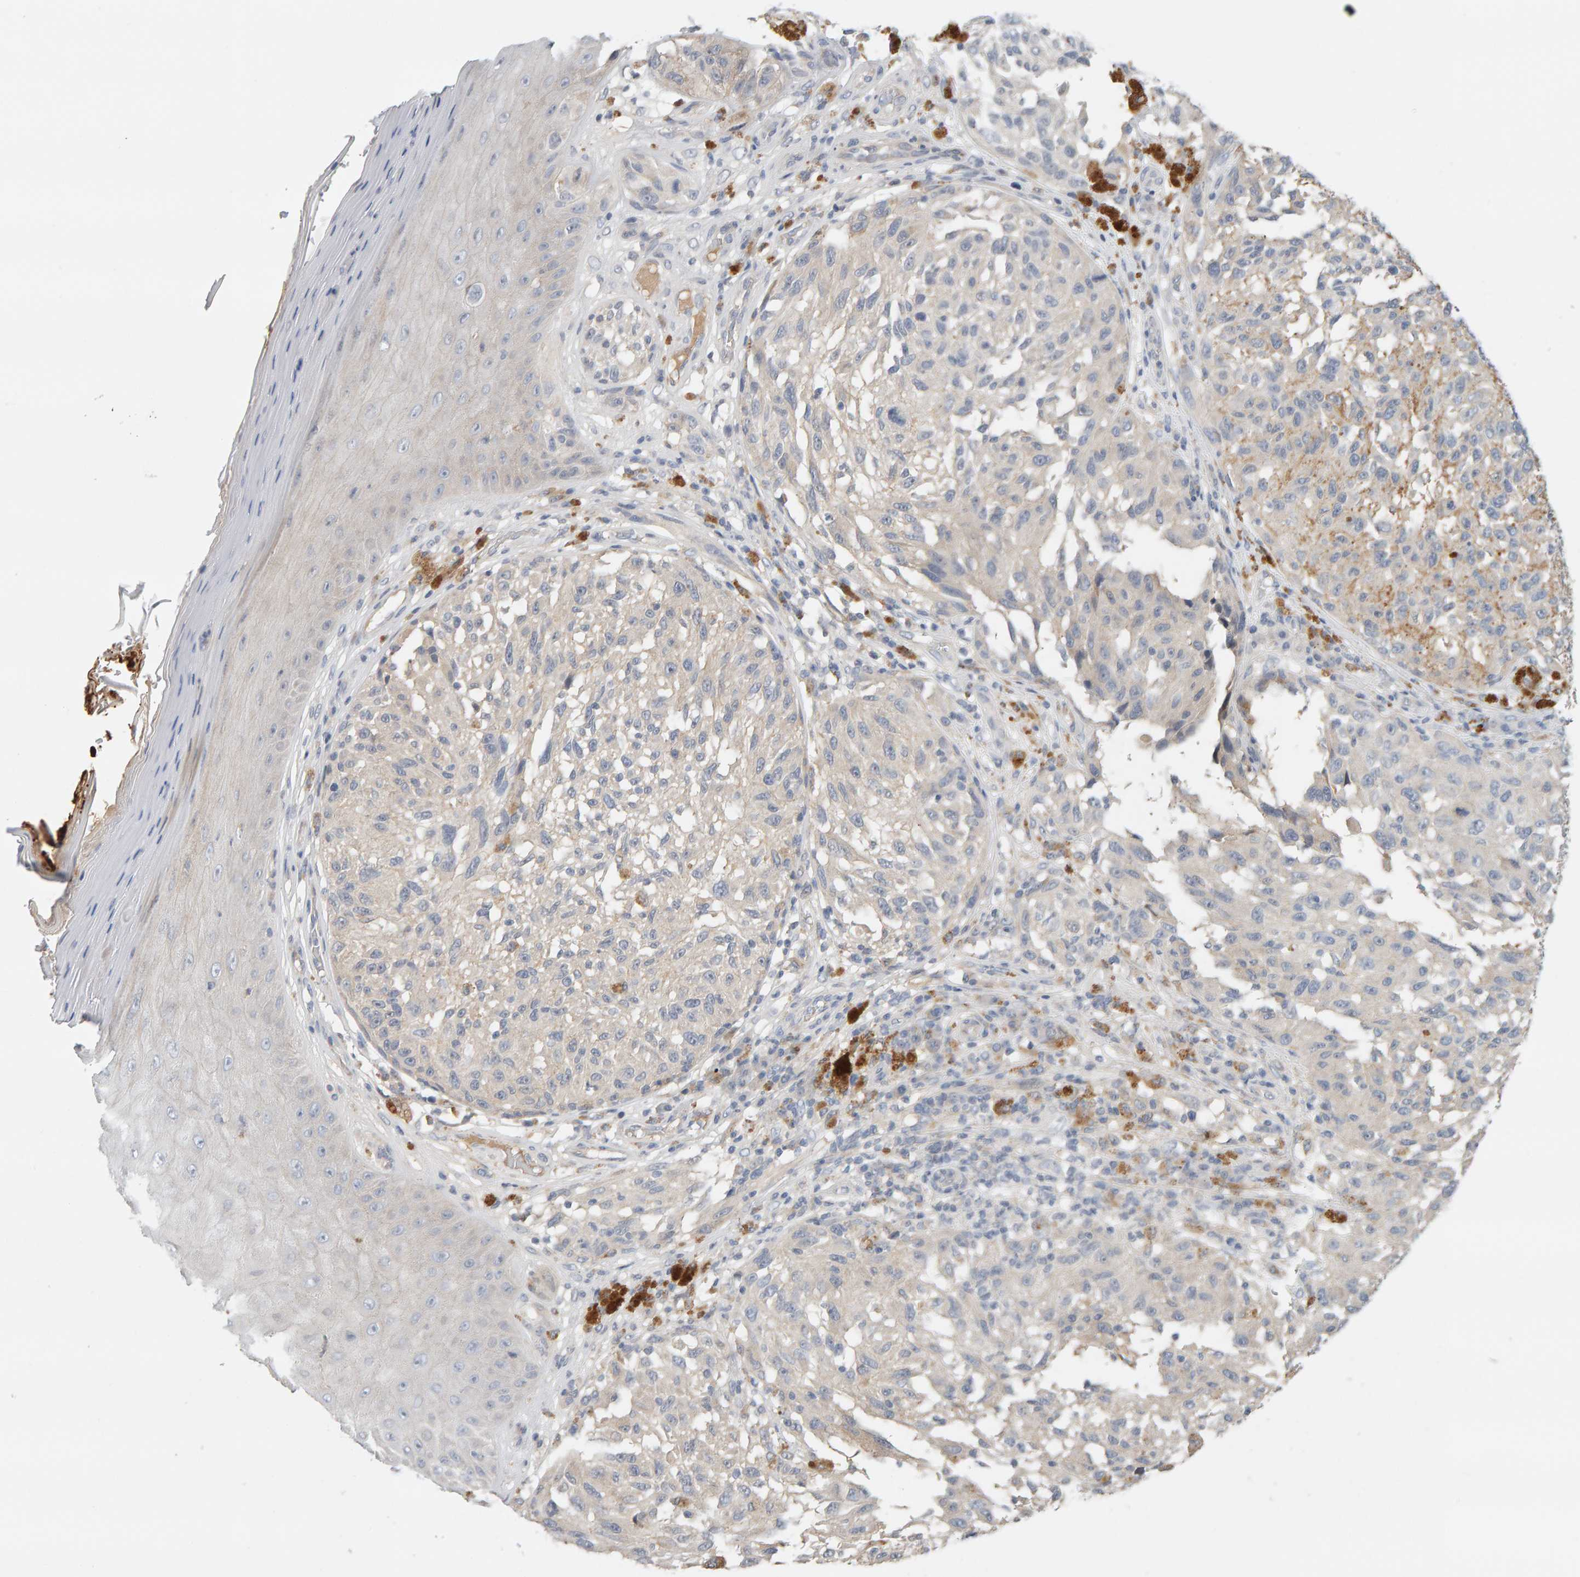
{"staining": {"intensity": "negative", "quantity": "none", "location": "none"}, "tissue": "melanoma", "cell_type": "Tumor cells", "image_type": "cancer", "snomed": [{"axis": "morphology", "description": "Malignant melanoma, NOS"}, {"axis": "topography", "description": "Skin"}], "caption": "Protein analysis of melanoma demonstrates no significant staining in tumor cells.", "gene": "GFUS", "patient": {"sex": "female", "age": 73}}